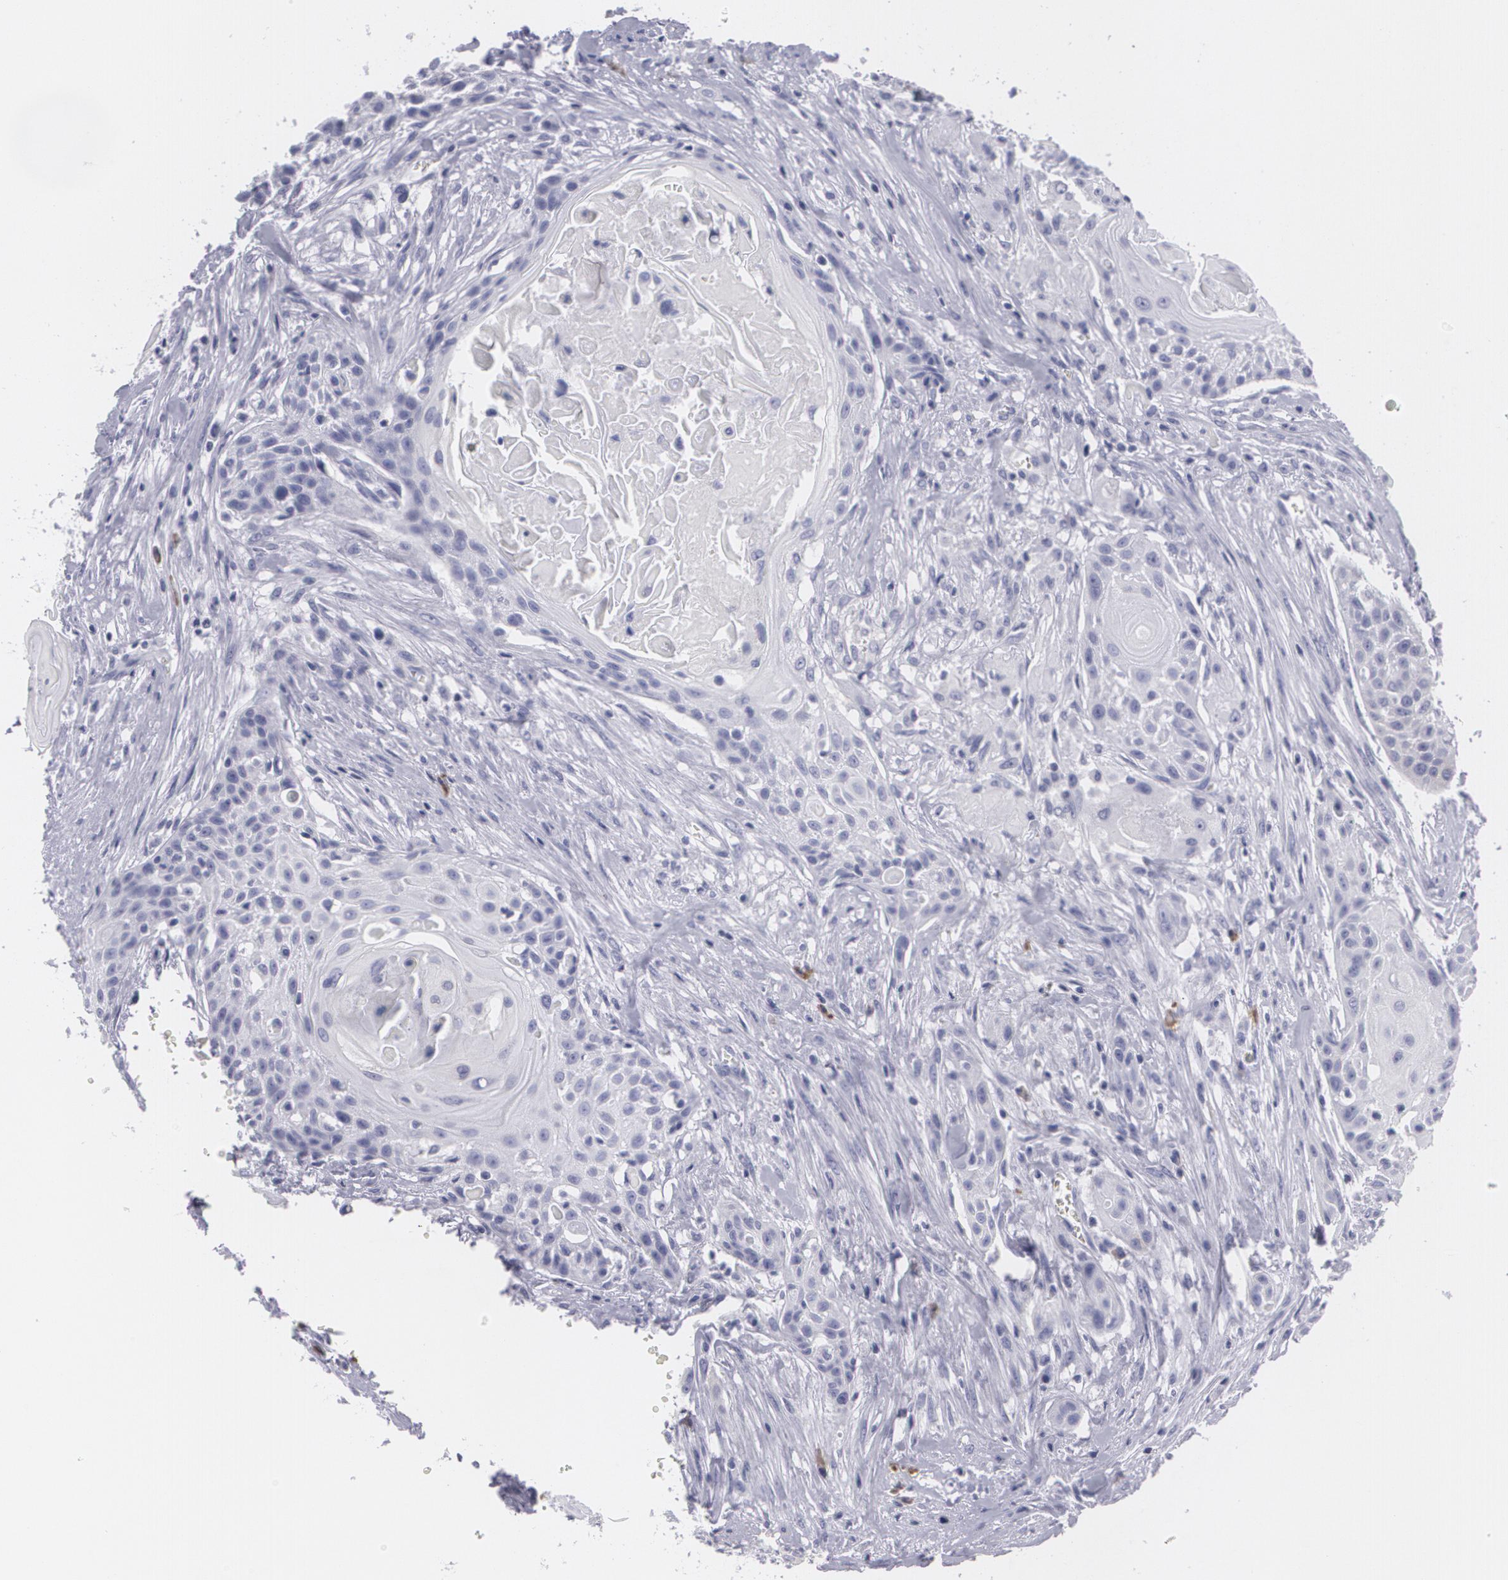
{"staining": {"intensity": "negative", "quantity": "none", "location": "none"}, "tissue": "head and neck cancer", "cell_type": "Tumor cells", "image_type": "cancer", "snomed": [{"axis": "morphology", "description": "Squamous cell carcinoma, NOS"}, {"axis": "morphology", "description": "Squamous cell carcinoma, metastatic, NOS"}, {"axis": "topography", "description": "Lymph node"}, {"axis": "topography", "description": "Salivary gland"}, {"axis": "topography", "description": "Head-Neck"}], "caption": "An immunohistochemistry micrograph of head and neck metastatic squamous cell carcinoma is shown. There is no staining in tumor cells of head and neck metastatic squamous cell carcinoma.", "gene": "MAP2", "patient": {"sex": "female", "age": 74}}